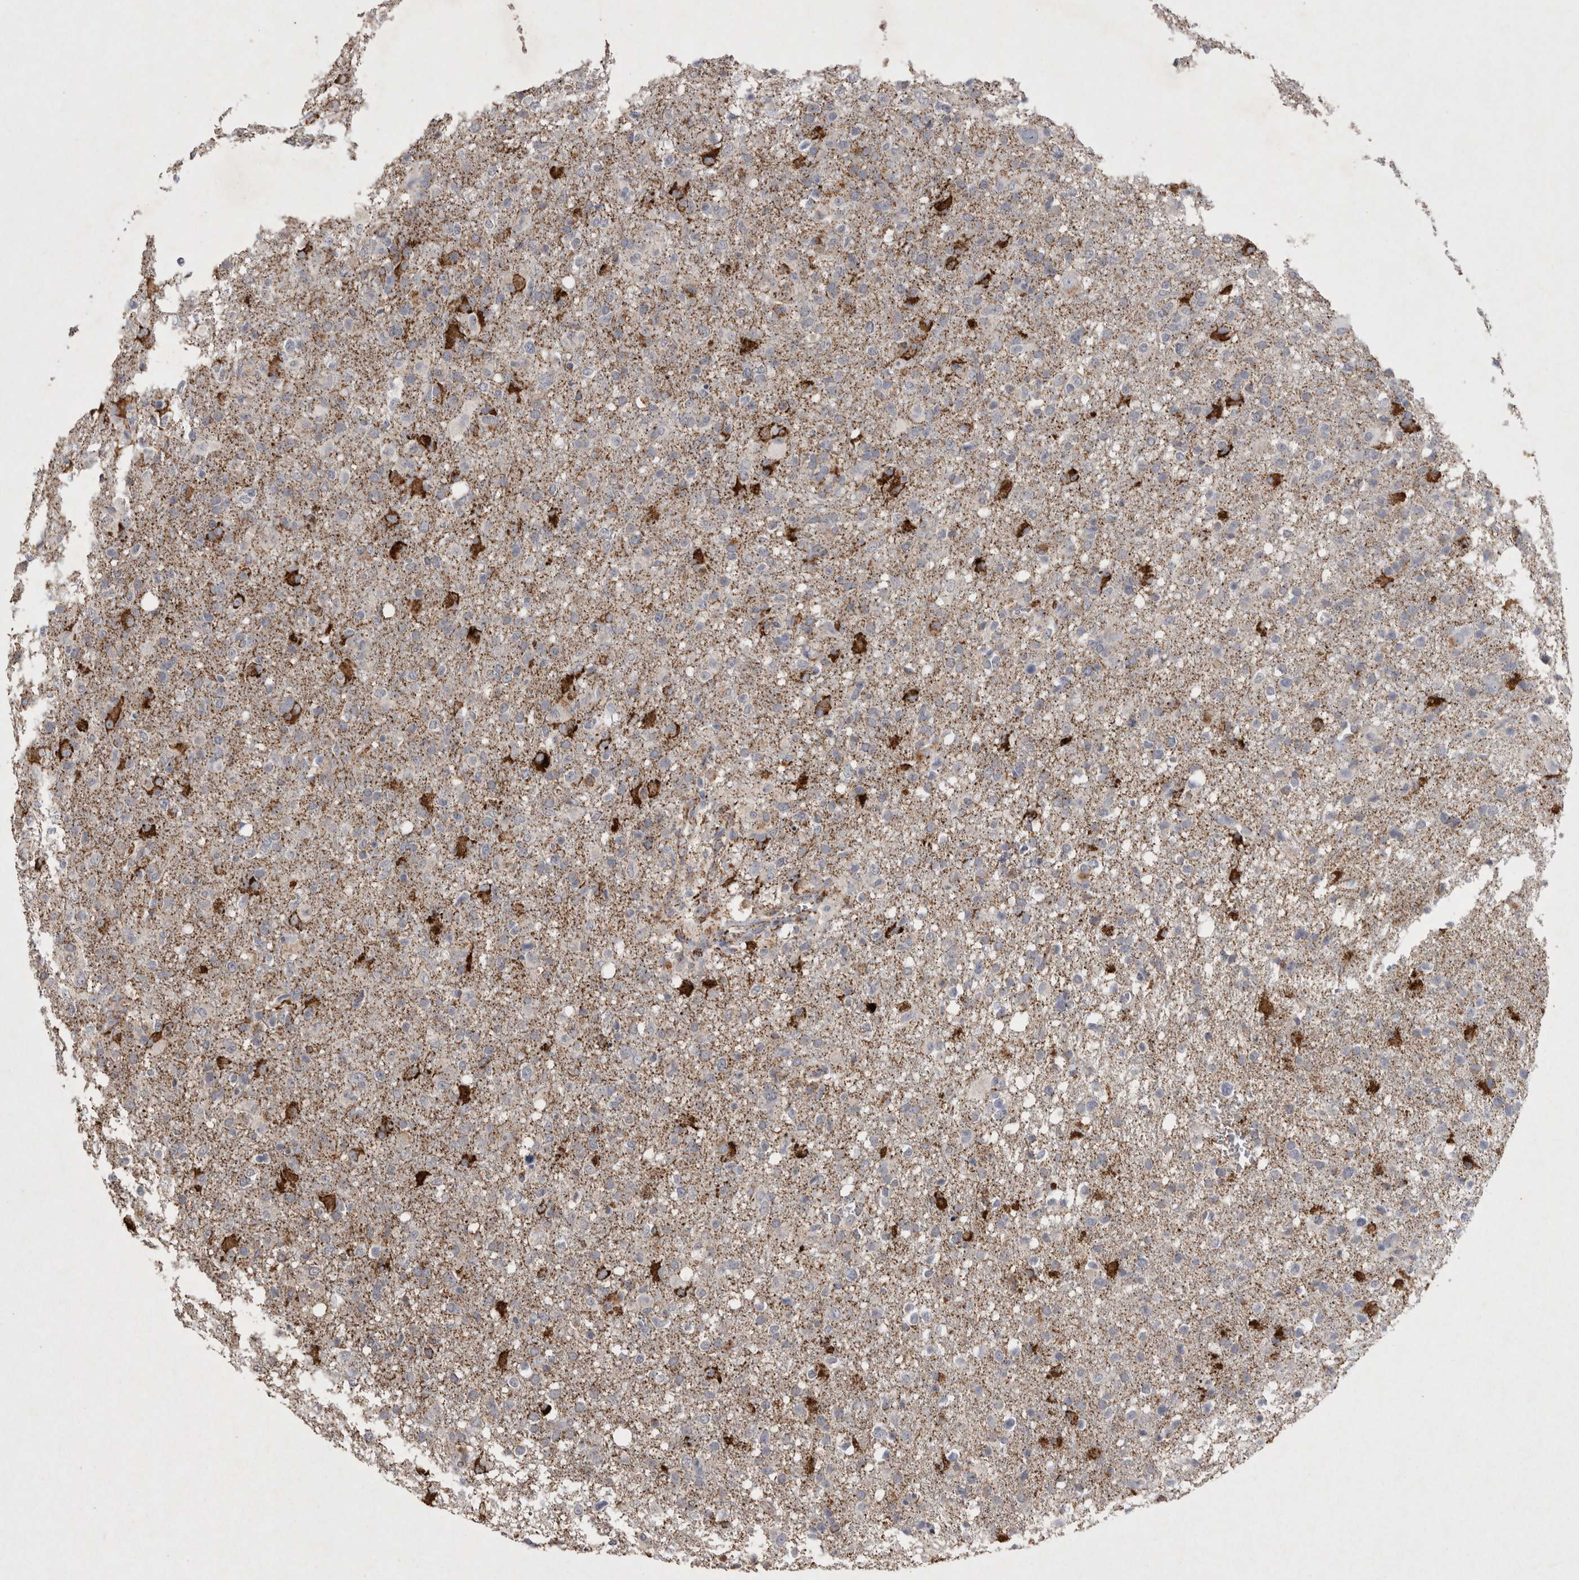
{"staining": {"intensity": "negative", "quantity": "none", "location": "none"}, "tissue": "glioma", "cell_type": "Tumor cells", "image_type": "cancer", "snomed": [{"axis": "morphology", "description": "Glioma, malignant, High grade"}, {"axis": "topography", "description": "Brain"}], "caption": "Tumor cells show no significant staining in glioma.", "gene": "DKK3", "patient": {"sex": "female", "age": 57}}